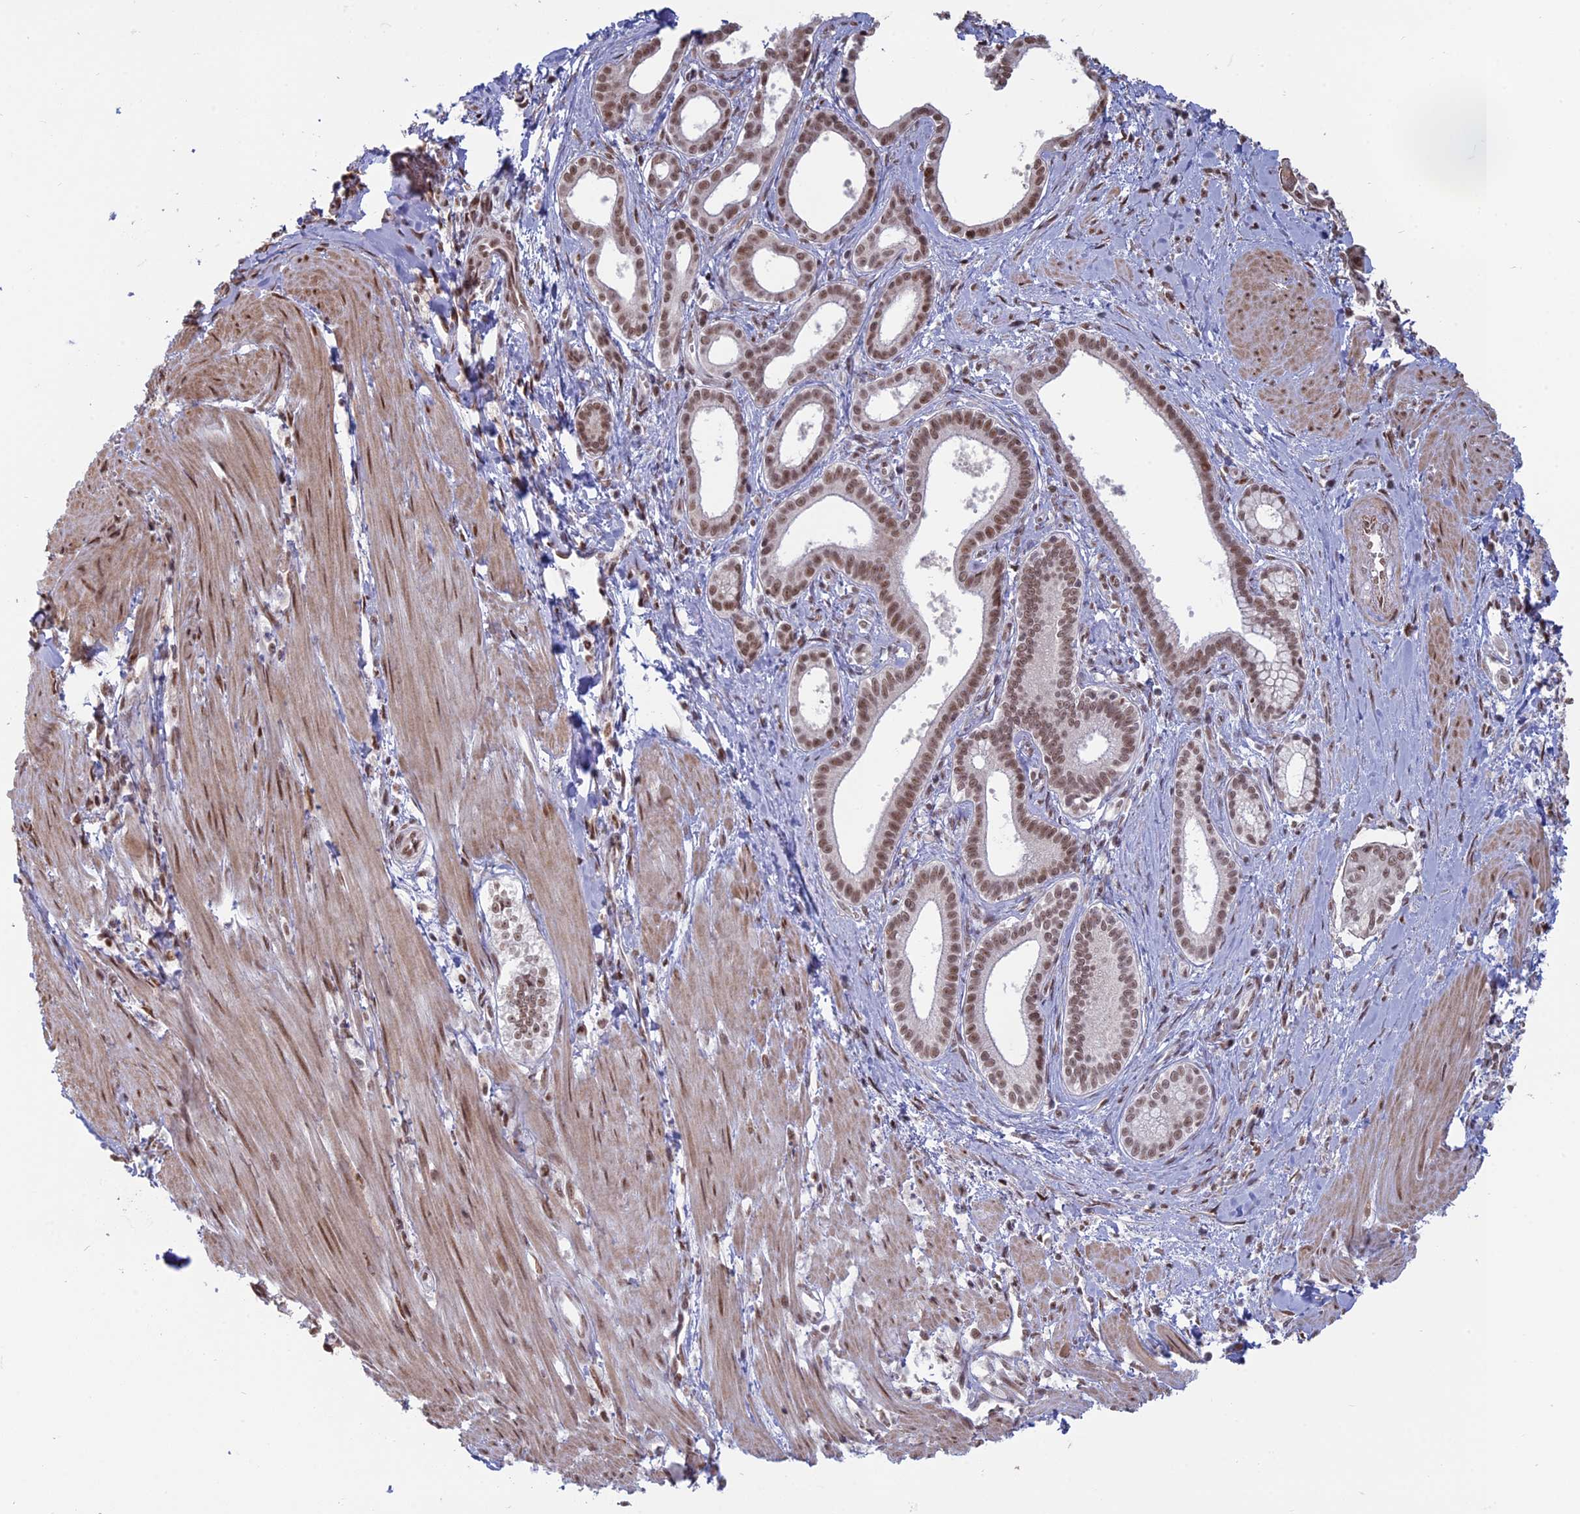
{"staining": {"intensity": "moderate", "quantity": ">75%", "location": "nuclear"}, "tissue": "pancreatic cancer", "cell_type": "Tumor cells", "image_type": "cancer", "snomed": [{"axis": "morphology", "description": "Adenocarcinoma, NOS"}, {"axis": "topography", "description": "Pancreas"}], "caption": "Protein expression by immunohistochemistry (IHC) exhibits moderate nuclear staining in approximately >75% of tumor cells in pancreatic adenocarcinoma. (brown staining indicates protein expression, while blue staining denotes nuclei).", "gene": "MFAP1", "patient": {"sex": "male", "age": 78}}